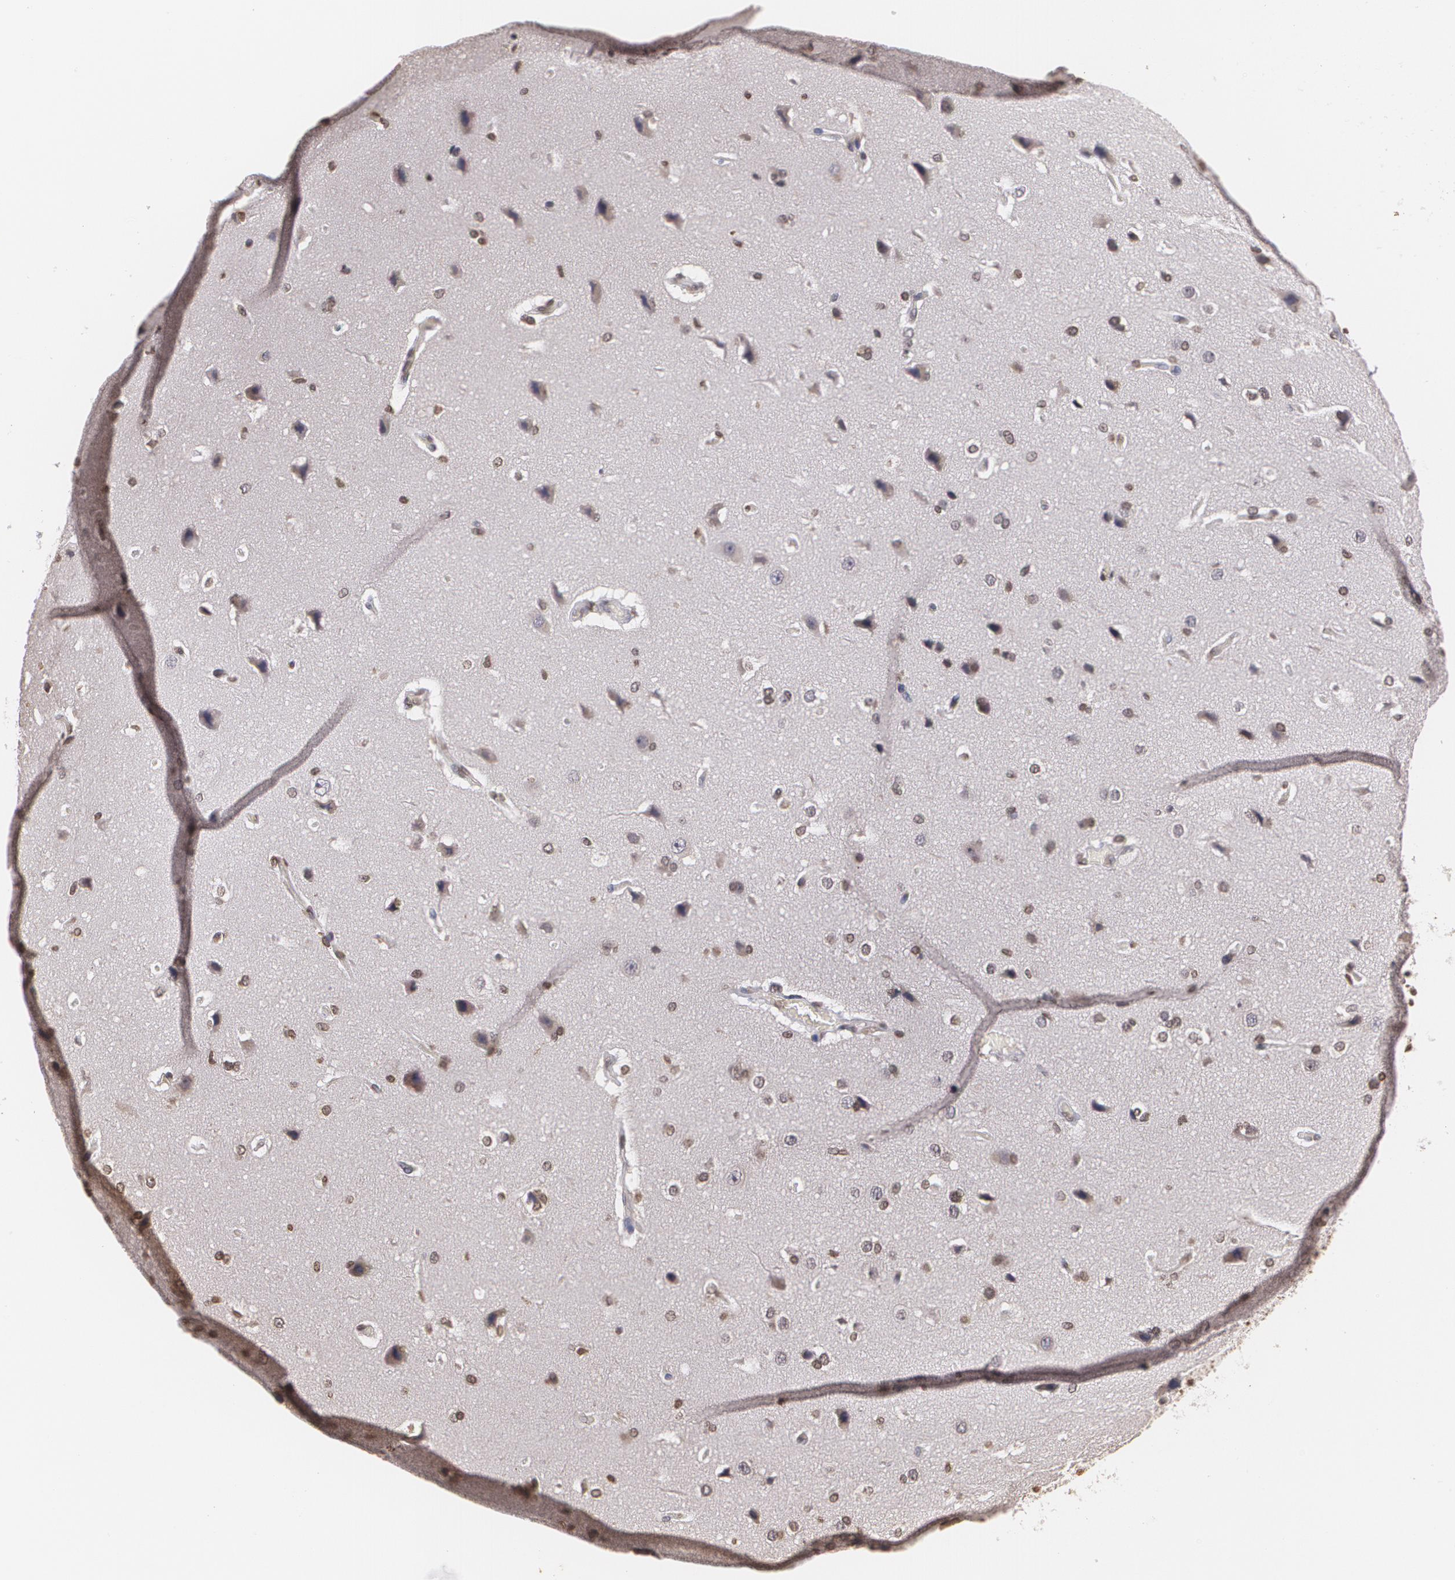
{"staining": {"intensity": "weak", "quantity": ">75%", "location": "nuclear"}, "tissue": "cerebral cortex", "cell_type": "Endothelial cells", "image_type": "normal", "snomed": [{"axis": "morphology", "description": "Normal tissue, NOS"}, {"axis": "topography", "description": "Cerebral cortex"}], "caption": "Protein staining of normal cerebral cortex reveals weak nuclear staining in about >75% of endothelial cells.", "gene": "THRB", "patient": {"sex": "female", "age": 45}}